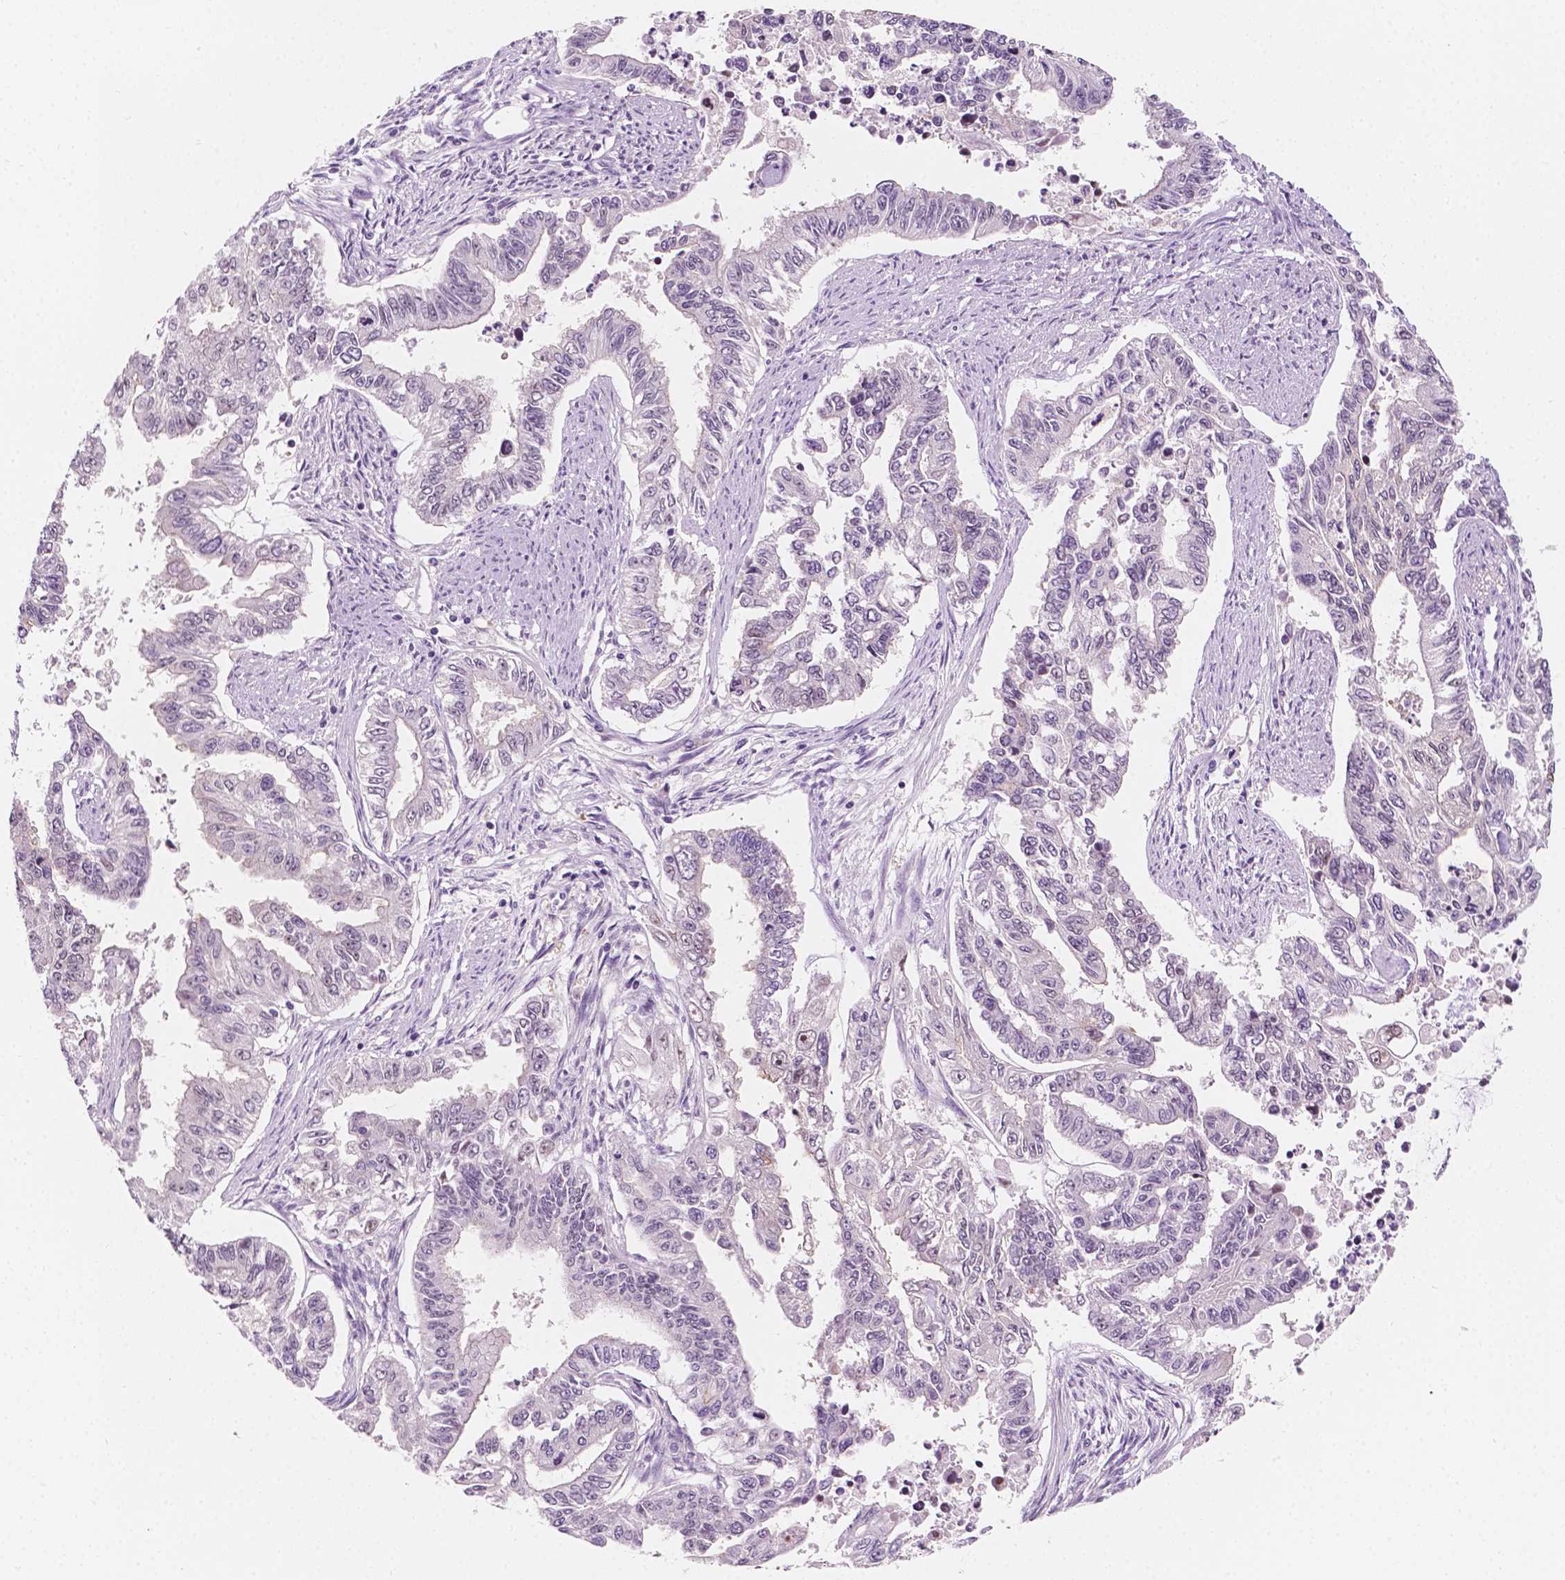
{"staining": {"intensity": "negative", "quantity": "none", "location": "none"}, "tissue": "endometrial cancer", "cell_type": "Tumor cells", "image_type": "cancer", "snomed": [{"axis": "morphology", "description": "Adenocarcinoma, NOS"}, {"axis": "topography", "description": "Uterus"}], "caption": "An IHC photomicrograph of endometrial cancer (adenocarcinoma) is shown. There is no staining in tumor cells of endometrial cancer (adenocarcinoma). (DAB (3,3'-diaminobenzidine) immunohistochemistry (IHC) with hematoxylin counter stain).", "gene": "SIRT2", "patient": {"sex": "female", "age": 59}}